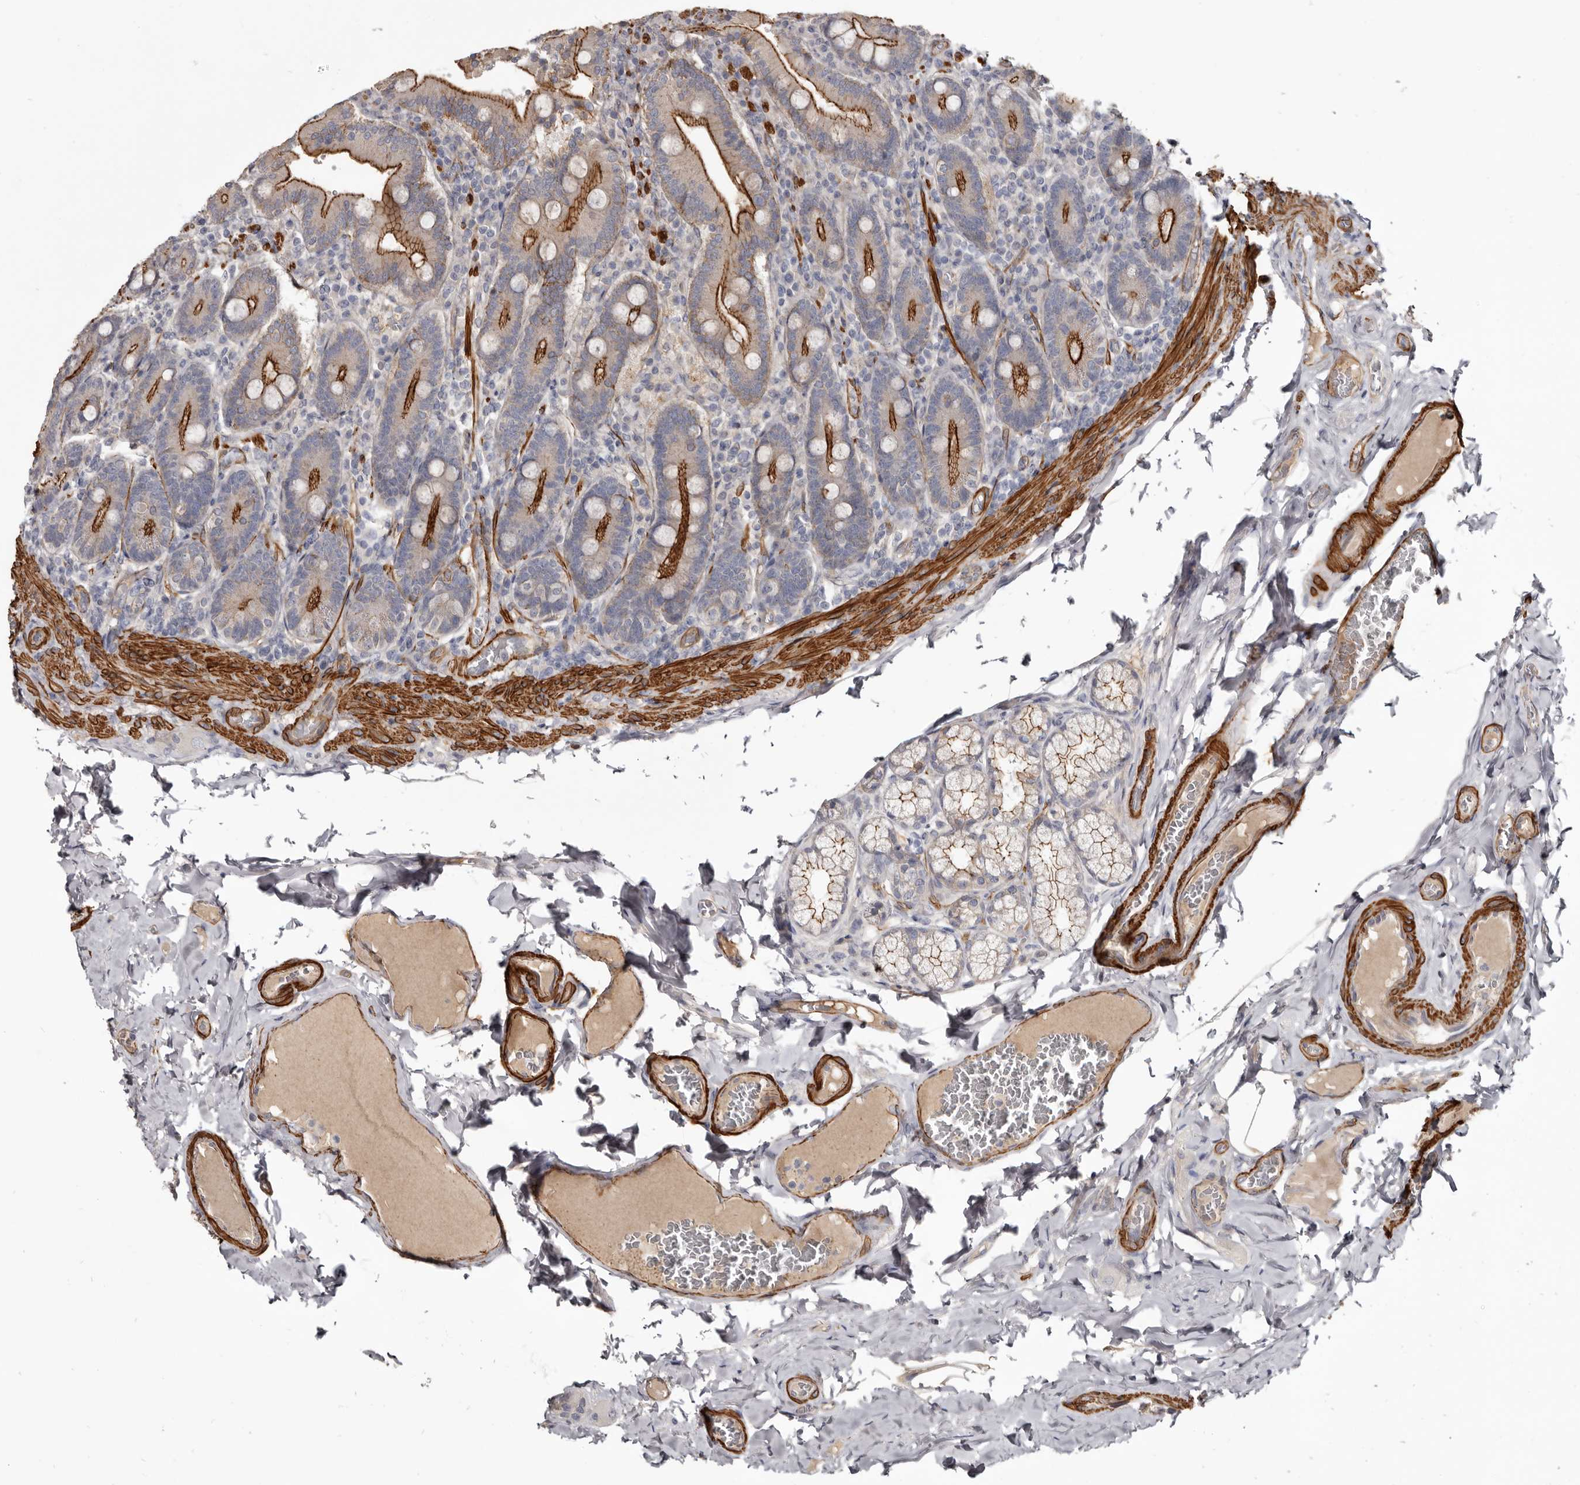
{"staining": {"intensity": "strong", "quantity": "25%-75%", "location": "cytoplasmic/membranous"}, "tissue": "duodenum", "cell_type": "Glandular cells", "image_type": "normal", "snomed": [{"axis": "morphology", "description": "Normal tissue, NOS"}, {"axis": "topography", "description": "Duodenum"}], "caption": "Immunohistochemical staining of normal duodenum shows 25%-75% levels of strong cytoplasmic/membranous protein expression in about 25%-75% of glandular cells. (IHC, brightfield microscopy, high magnification).", "gene": "CGN", "patient": {"sex": "female", "age": 62}}